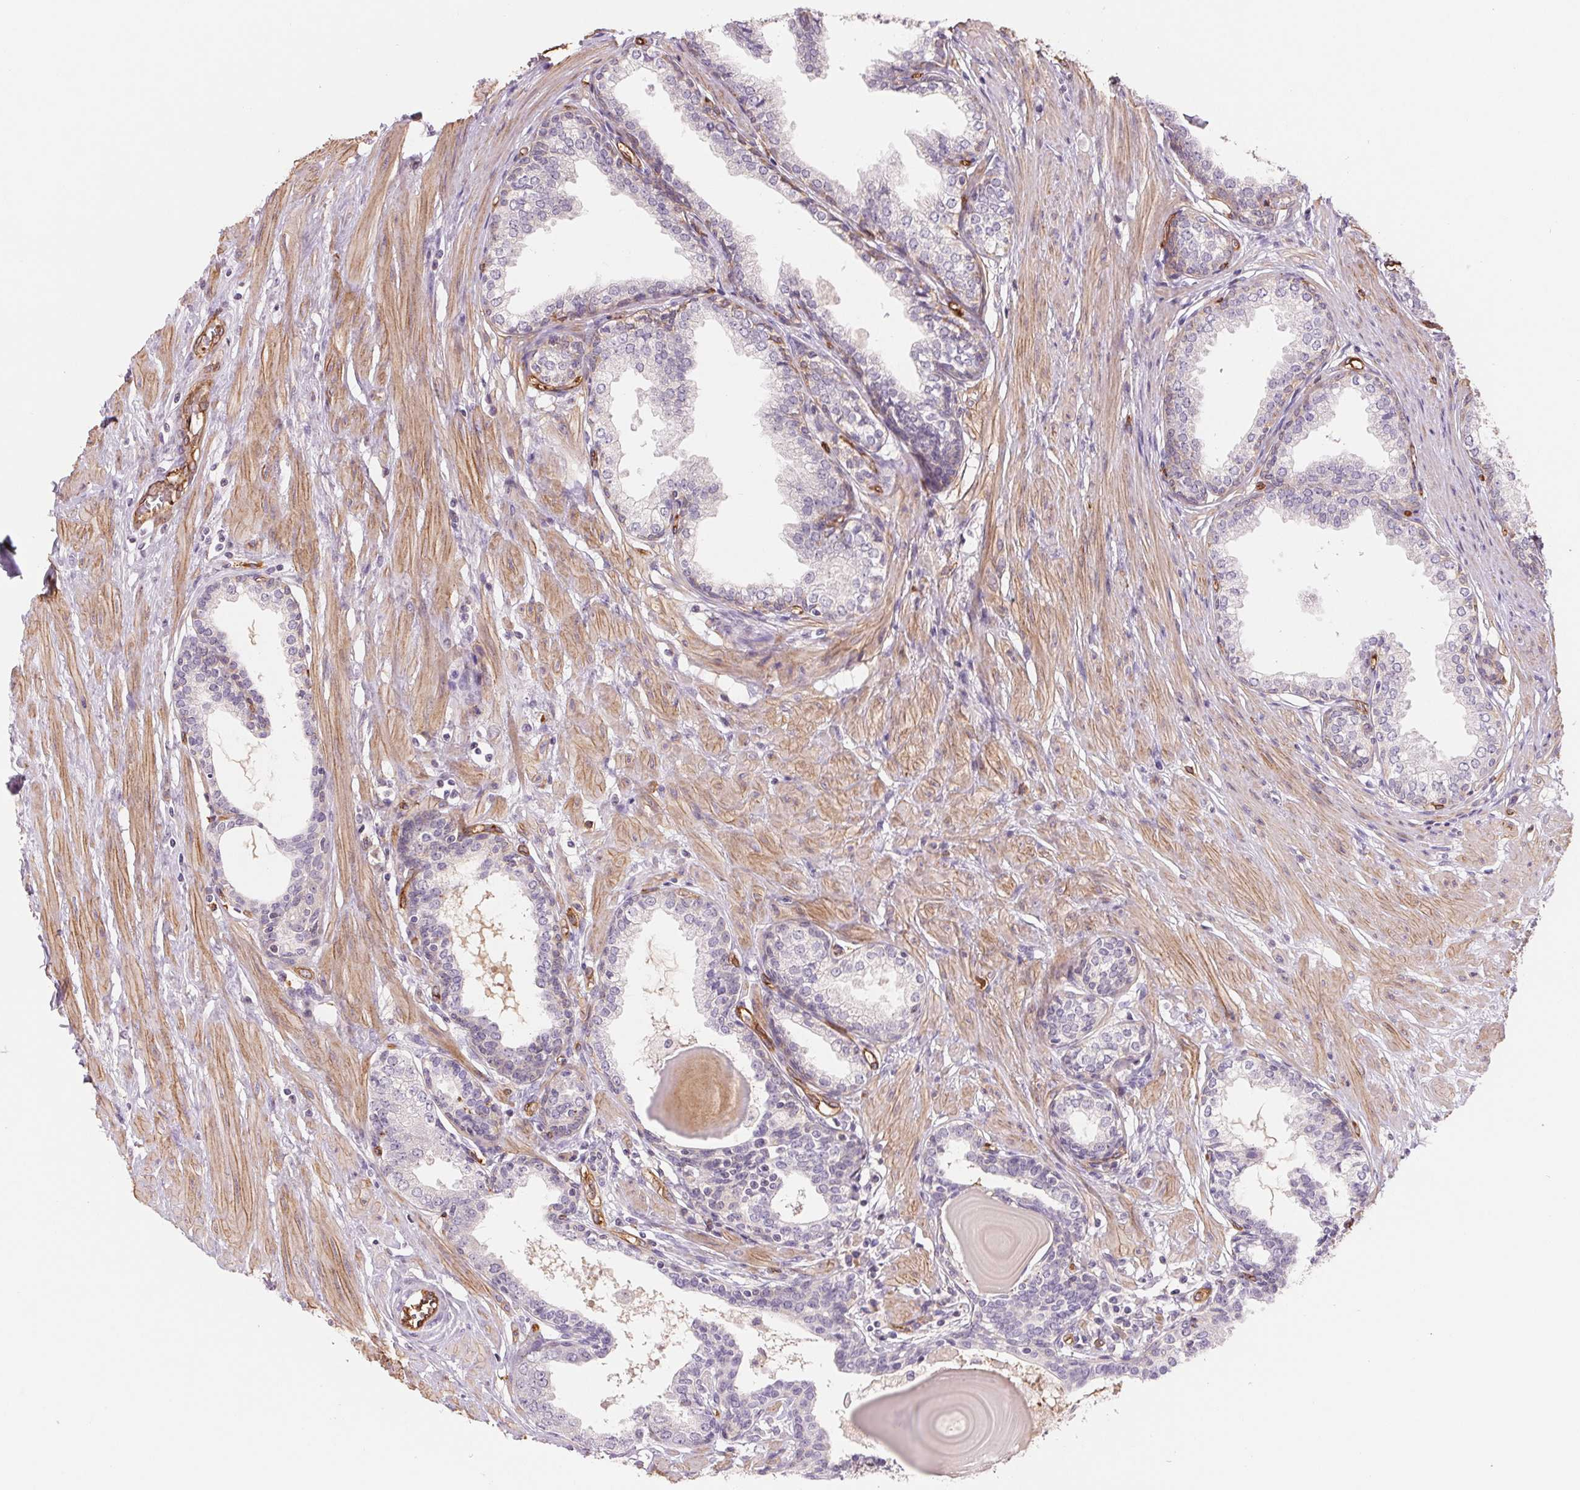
{"staining": {"intensity": "weak", "quantity": "<25%", "location": "cytoplasmic/membranous"}, "tissue": "prostate", "cell_type": "Glandular cells", "image_type": "normal", "snomed": [{"axis": "morphology", "description": "Normal tissue, NOS"}, {"axis": "topography", "description": "Prostate"}], "caption": "The image displays no staining of glandular cells in benign prostate.", "gene": "ANKRD13B", "patient": {"sex": "male", "age": 55}}